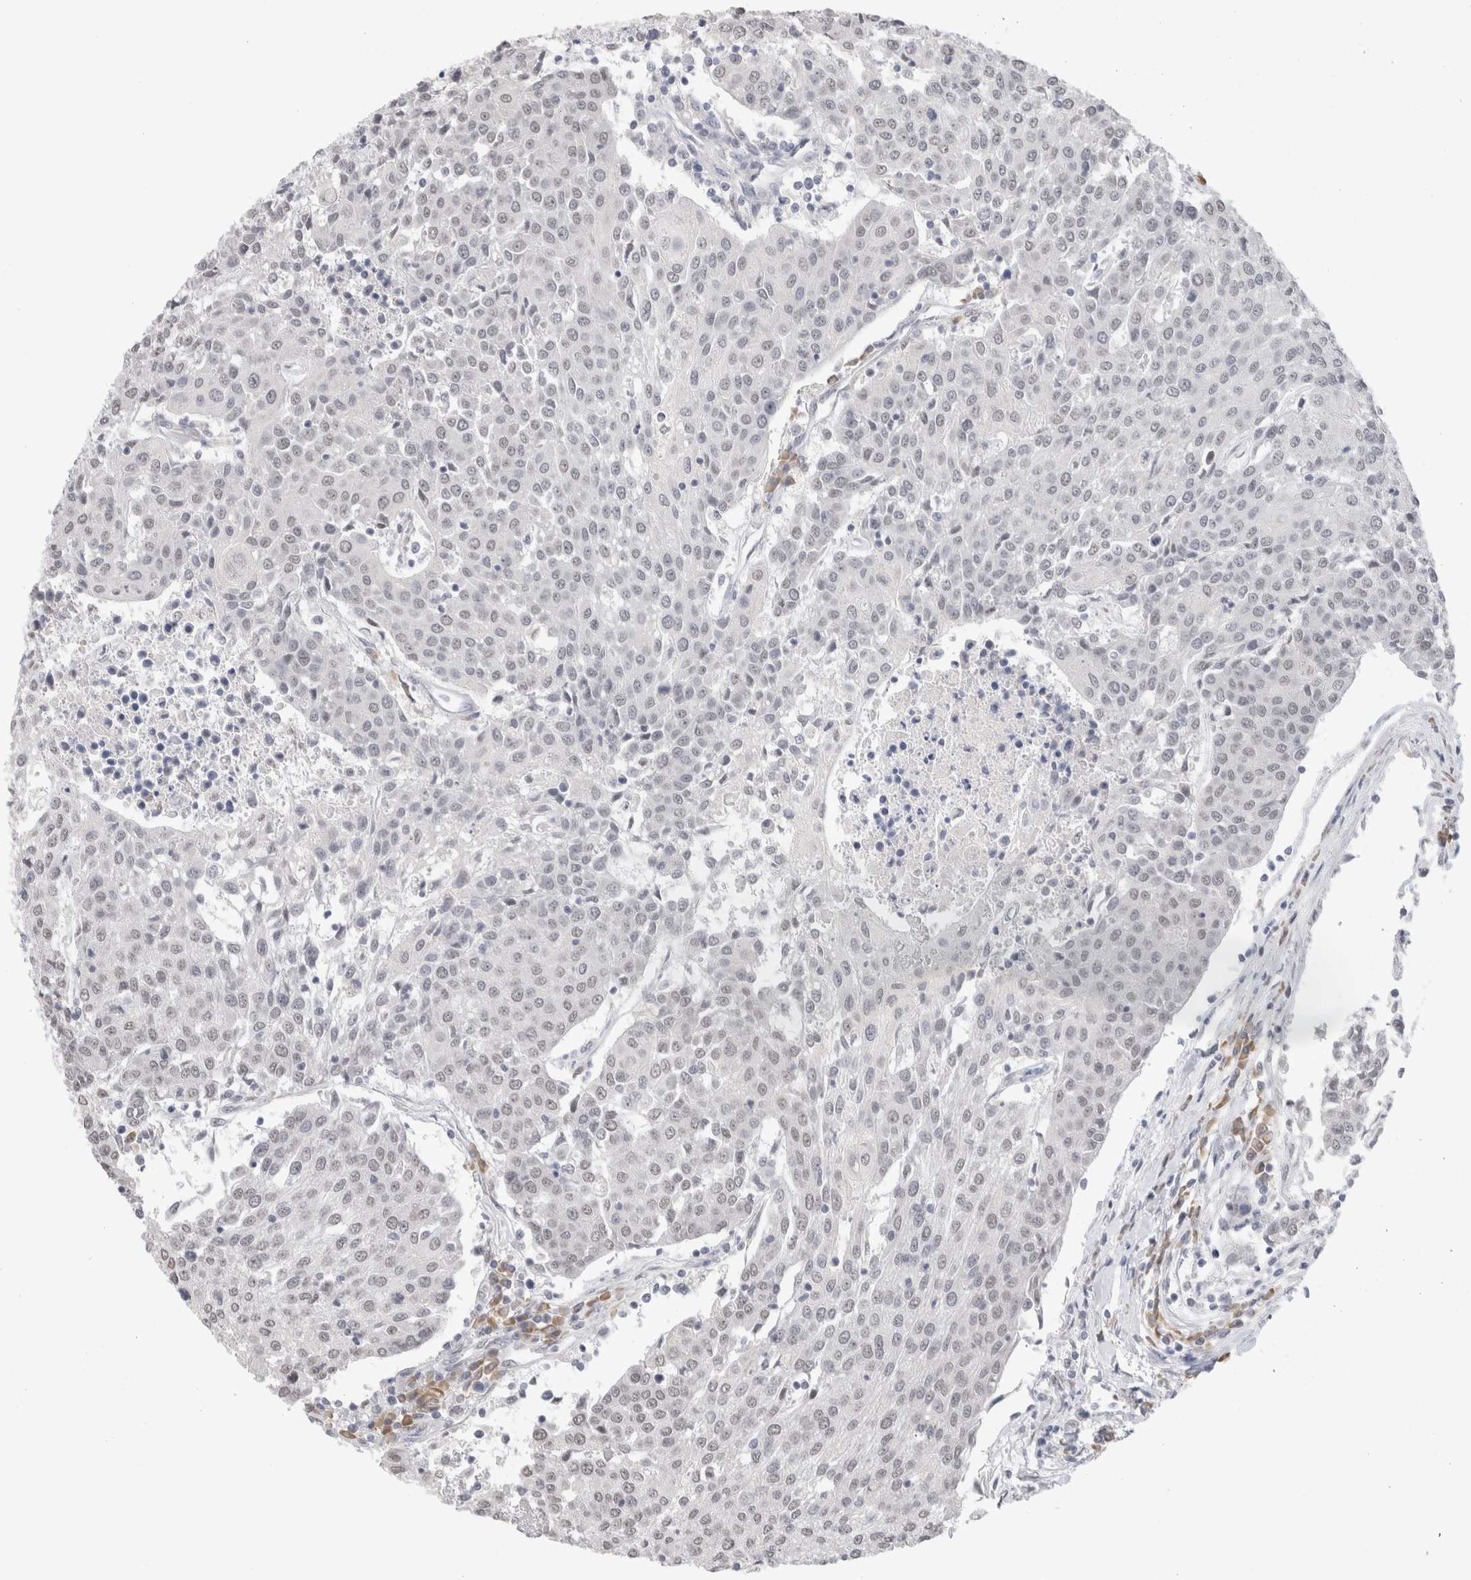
{"staining": {"intensity": "negative", "quantity": "none", "location": "none"}, "tissue": "urothelial cancer", "cell_type": "Tumor cells", "image_type": "cancer", "snomed": [{"axis": "morphology", "description": "Urothelial carcinoma, High grade"}, {"axis": "topography", "description": "Urinary bladder"}], "caption": "A high-resolution photomicrograph shows immunohistochemistry staining of urothelial cancer, which exhibits no significant staining in tumor cells.", "gene": "HDLBP", "patient": {"sex": "female", "age": 85}}